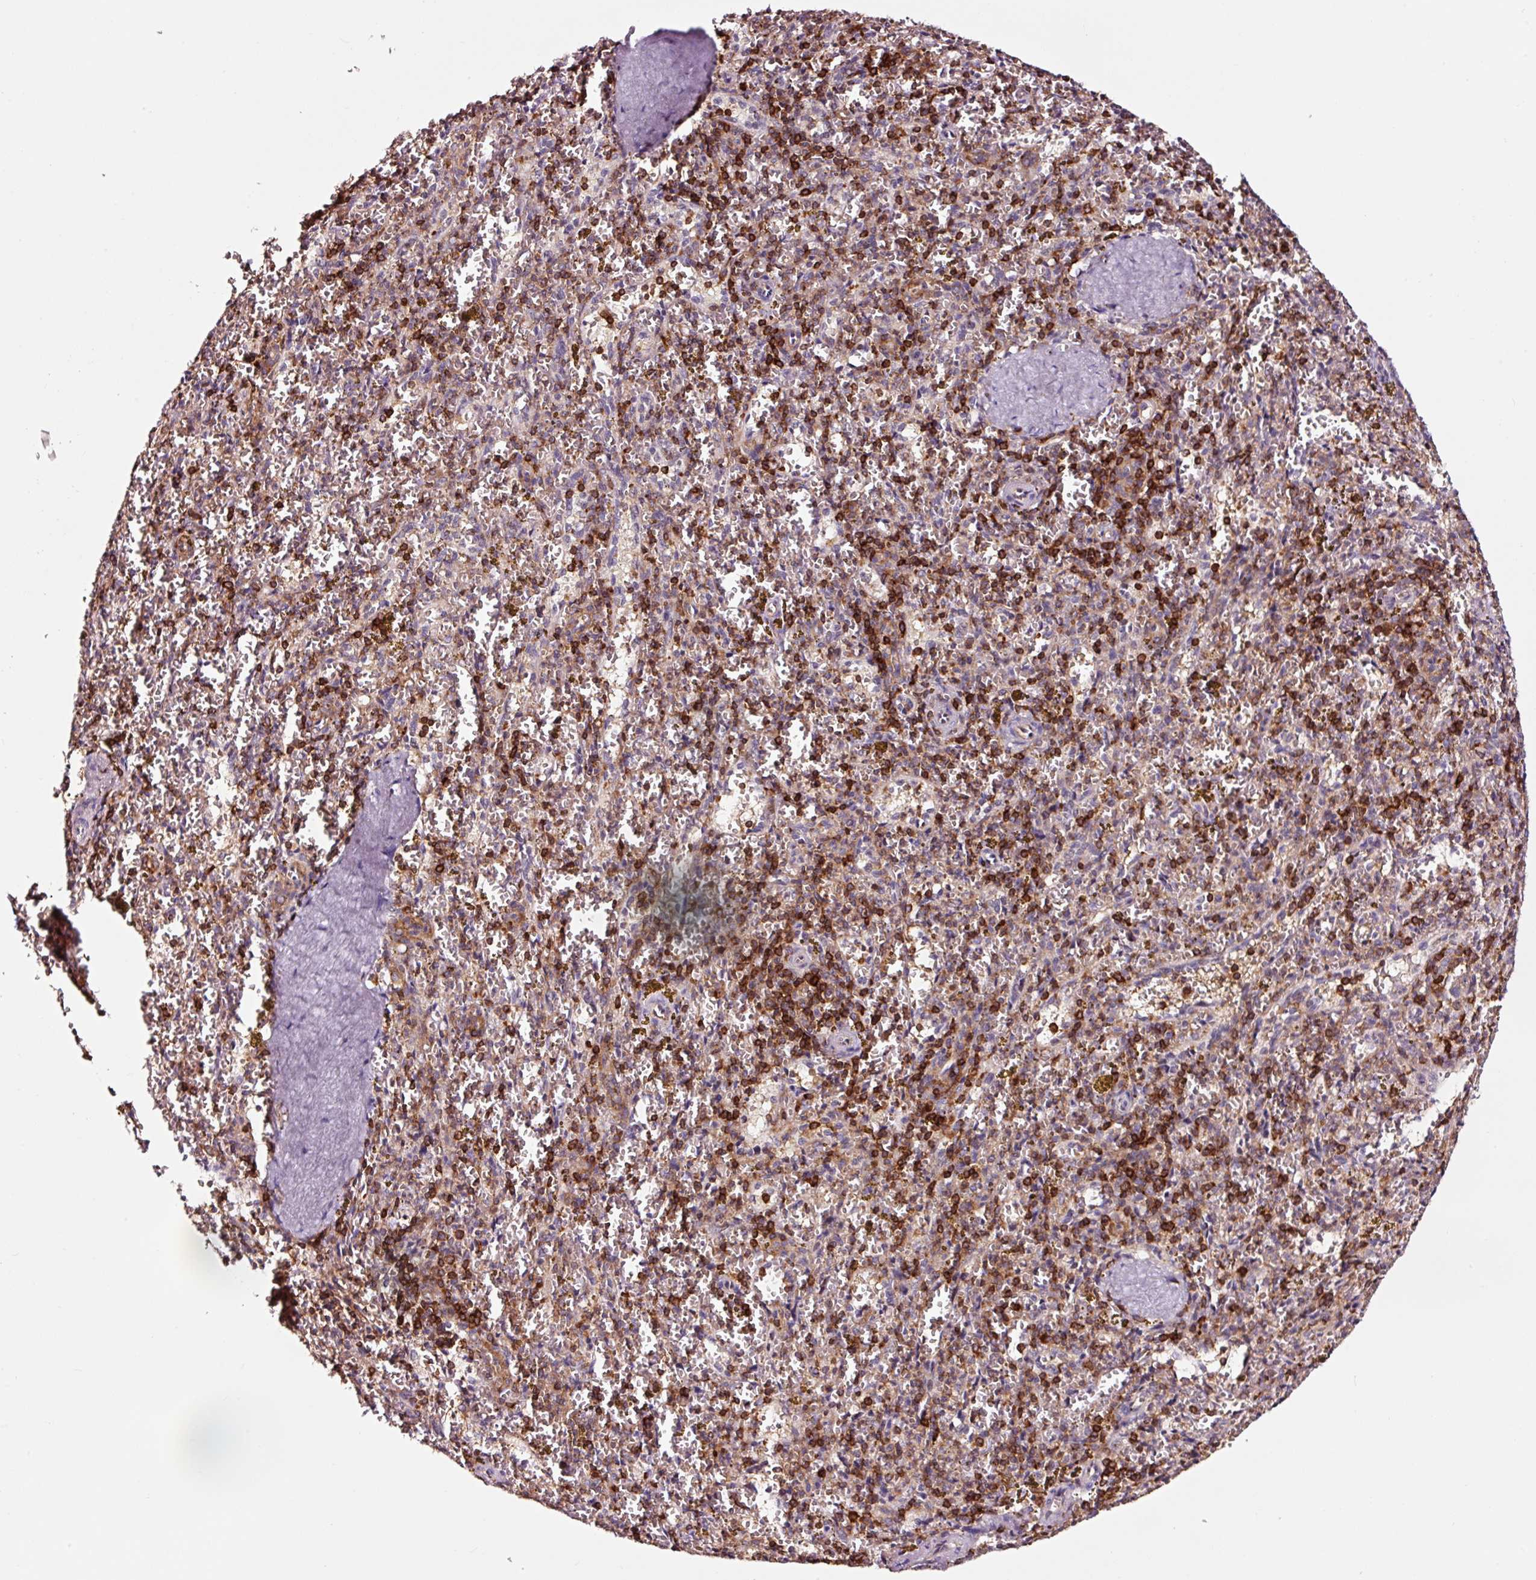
{"staining": {"intensity": "strong", "quantity": "25%-75%", "location": "cytoplasmic/membranous"}, "tissue": "spleen", "cell_type": "Cells in red pulp", "image_type": "normal", "snomed": [{"axis": "morphology", "description": "Normal tissue, NOS"}, {"axis": "topography", "description": "Spleen"}], "caption": "Immunohistochemical staining of unremarkable spleen displays strong cytoplasmic/membranous protein positivity in about 25%-75% of cells in red pulp. The protein is shown in brown color, while the nuclei are stained blue.", "gene": "ADD3", "patient": {"sex": "male", "age": 57}}